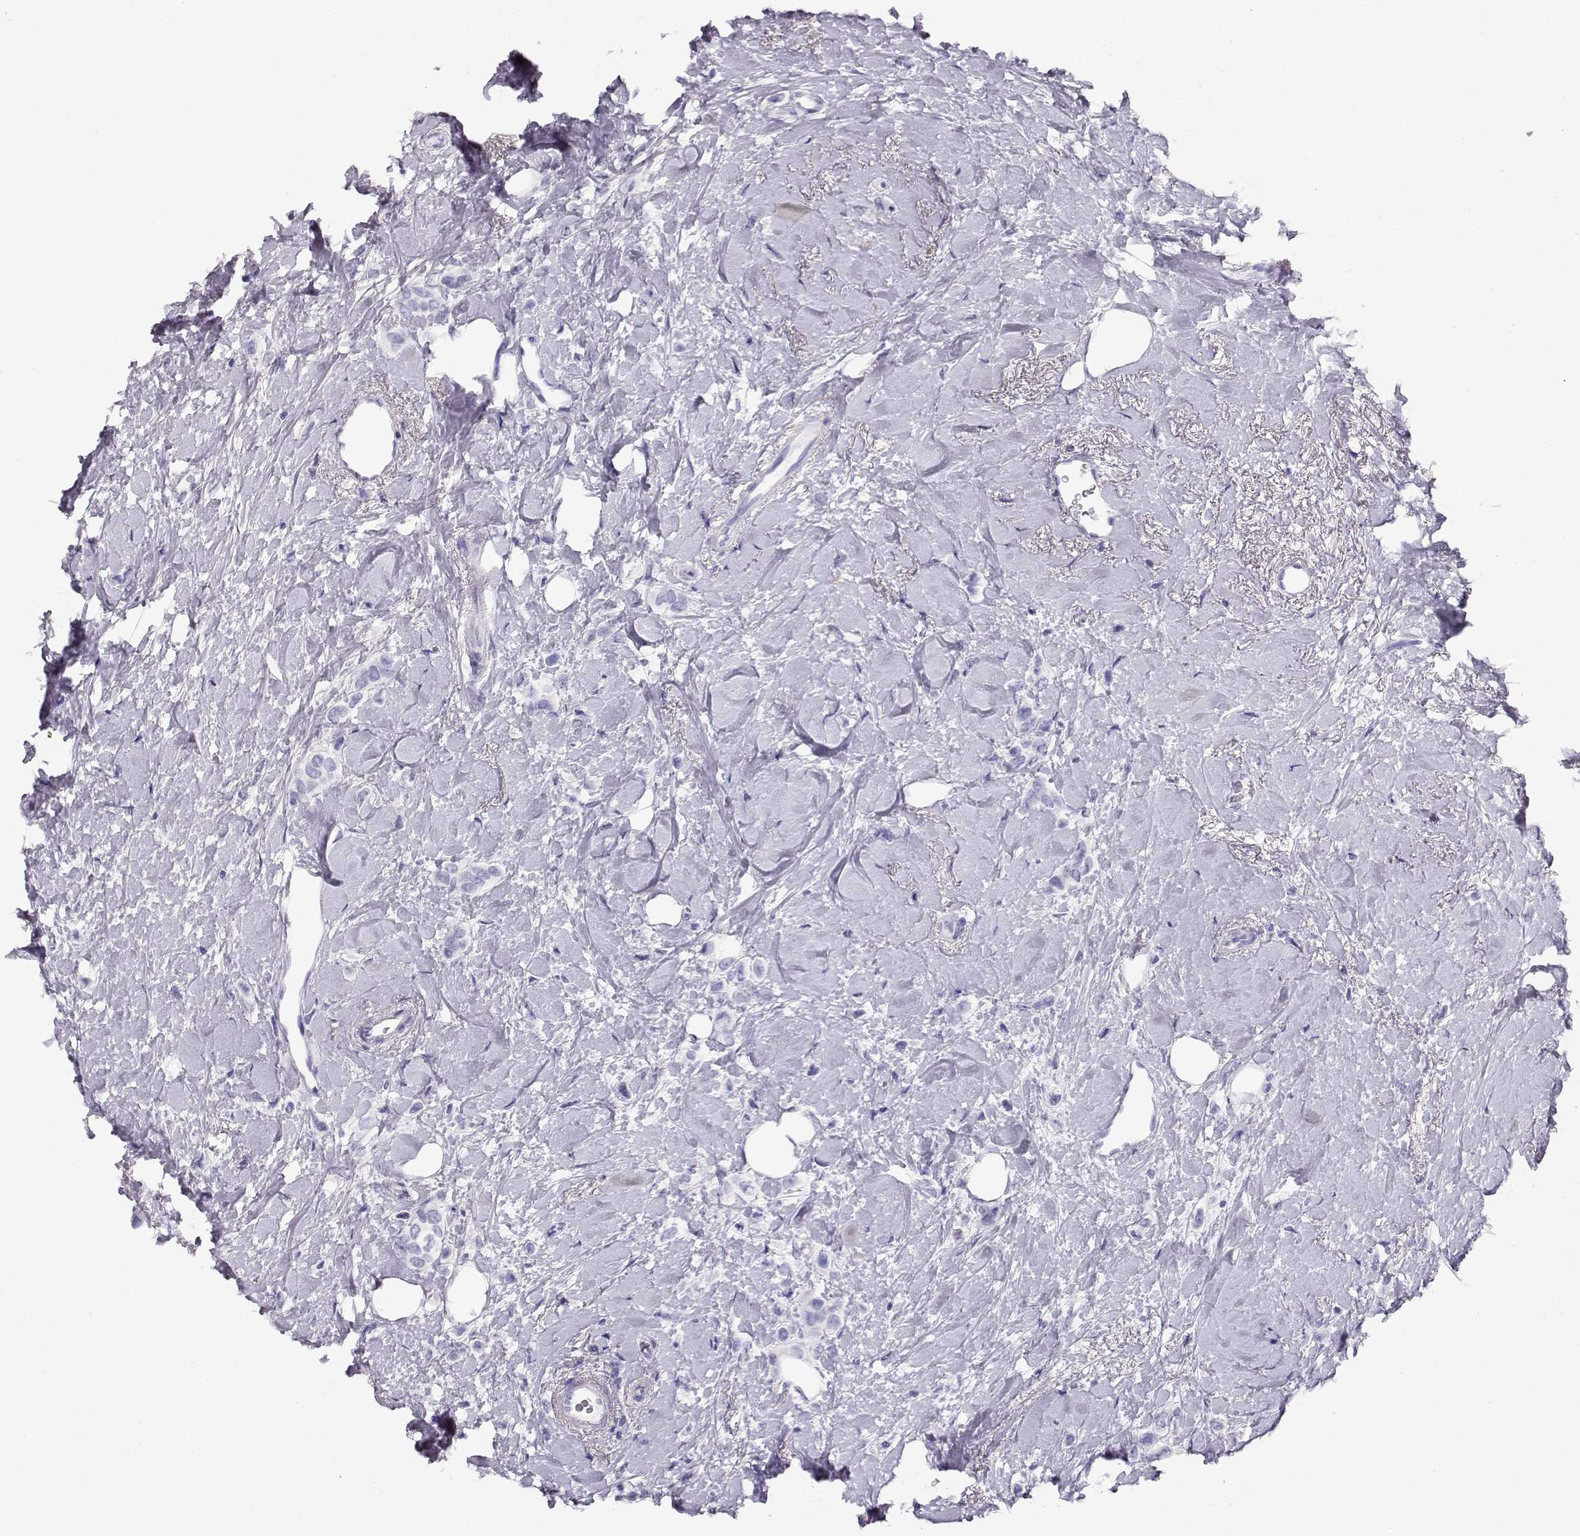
{"staining": {"intensity": "negative", "quantity": "none", "location": "none"}, "tissue": "breast cancer", "cell_type": "Tumor cells", "image_type": "cancer", "snomed": [{"axis": "morphology", "description": "Lobular carcinoma"}, {"axis": "topography", "description": "Breast"}], "caption": "Immunohistochemical staining of human breast cancer (lobular carcinoma) exhibits no significant positivity in tumor cells. Nuclei are stained in blue.", "gene": "CRX", "patient": {"sex": "female", "age": 66}}